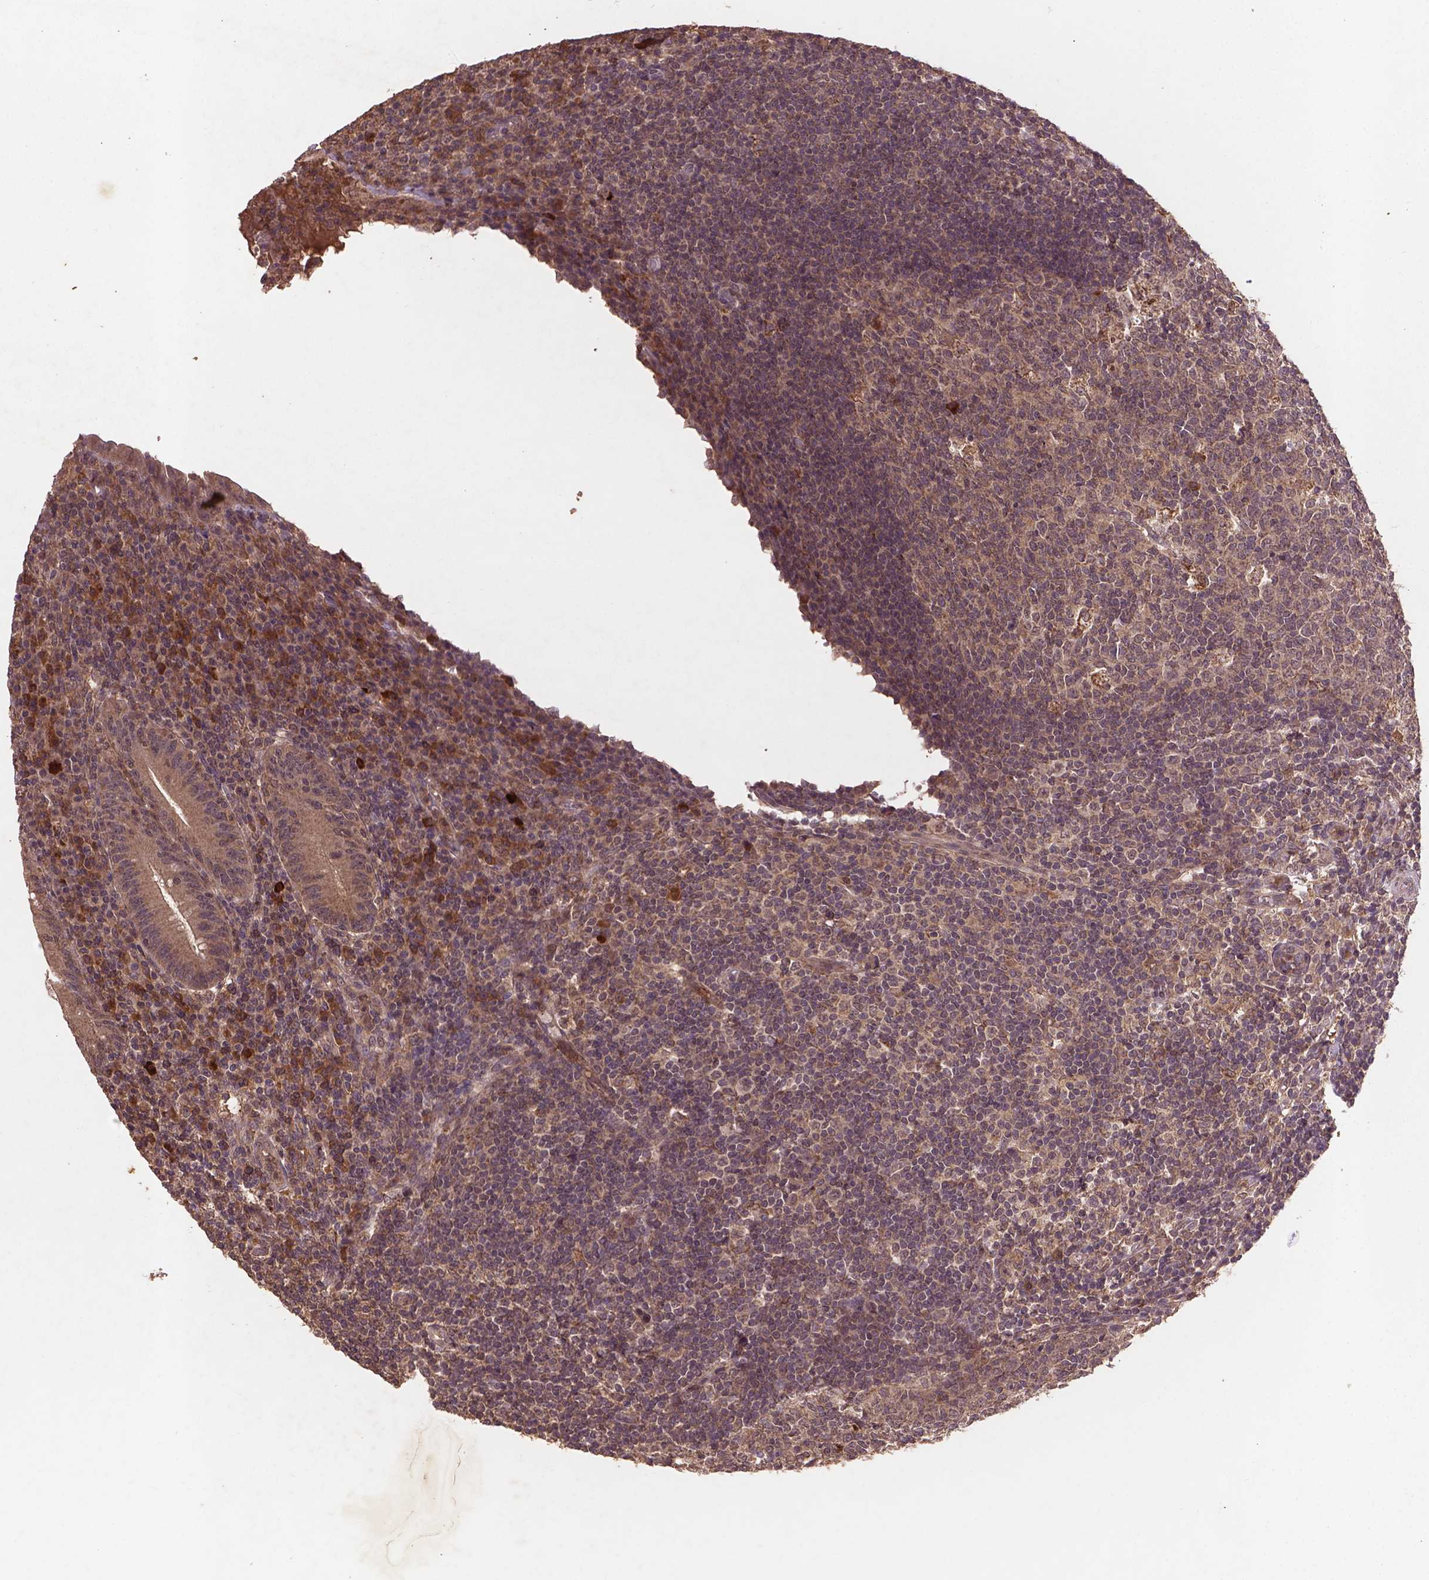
{"staining": {"intensity": "moderate", "quantity": ">75%", "location": "cytoplasmic/membranous"}, "tissue": "appendix", "cell_type": "Glandular cells", "image_type": "normal", "snomed": [{"axis": "morphology", "description": "Normal tissue, NOS"}, {"axis": "topography", "description": "Appendix"}], "caption": "Moderate cytoplasmic/membranous protein staining is present in about >75% of glandular cells in appendix. The staining is performed using DAB brown chromogen to label protein expression. The nuclei are counter-stained blue using hematoxylin.", "gene": "NIPAL2", "patient": {"sex": "male", "age": 18}}